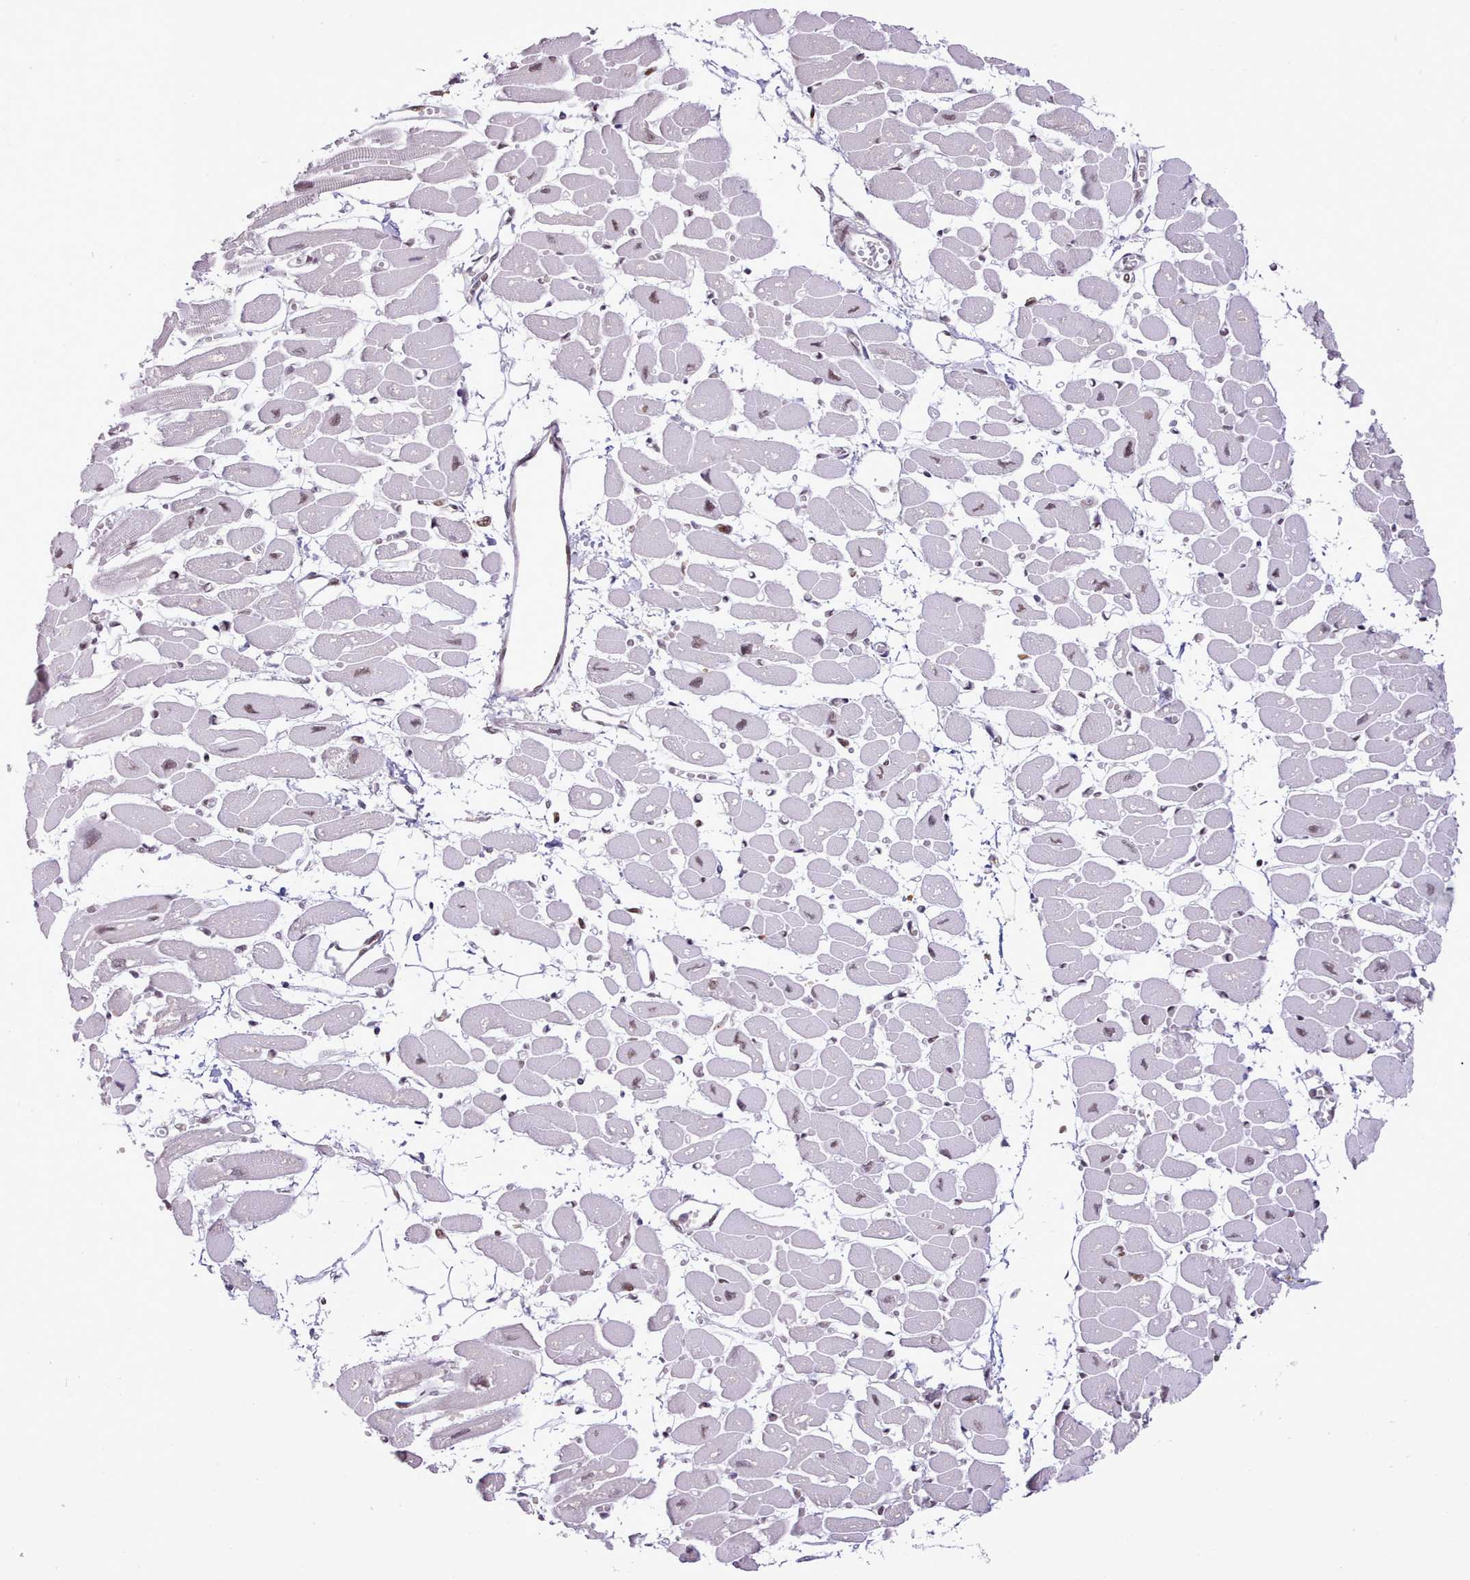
{"staining": {"intensity": "moderate", "quantity": "<25%", "location": "nuclear"}, "tissue": "heart muscle", "cell_type": "Cardiomyocytes", "image_type": "normal", "snomed": [{"axis": "morphology", "description": "Normal tissue, NOS"}, {"axis": "topography", "description": "Heart"}], "caption": "Immunohistochemistry histopathology image of unremarkable human heart muscle stained for a protein (brown), which displays low levels of moderate nuclear staining in about <25% of cardiomyocytes.", "gene": "TAF15", "patient": {"sex": "female", "age": 54}}